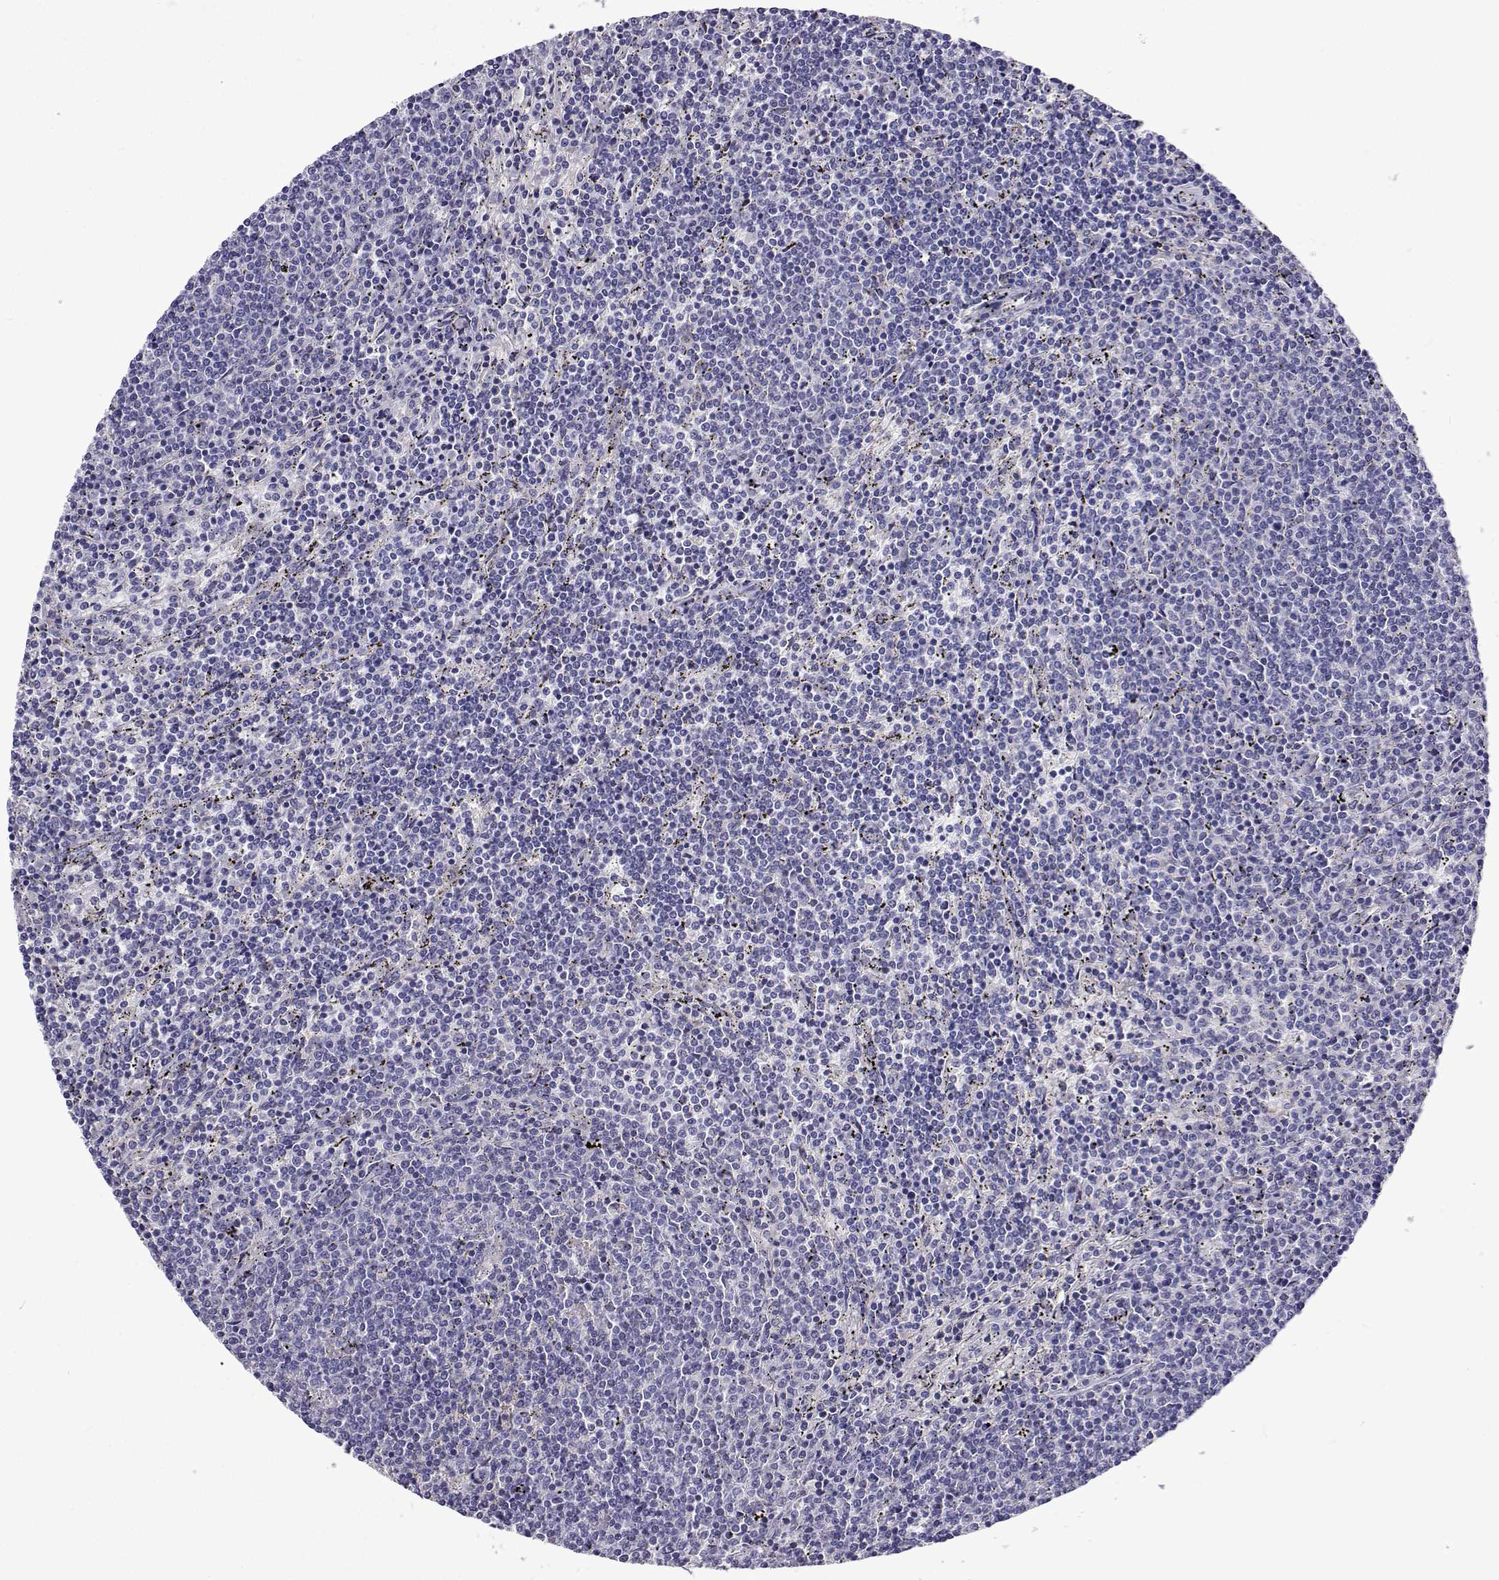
{"staining": {"intensity": "negative", "quantity": "none", "location": "none"}, "tissue": "lymphoma", "cell_type": "Tumor cells", "image_type": "cancer", "snomed": [{"axis": "morphology", "description": "Malignant lymphoma, non-Hodgkin's type, Low grade"}, {"axis": "topography", "description": "Spleen"}], "caption": "Histopathology image shows no significant protein staining in tumor cells of low-grade malignant lymphoma, non-Hodgkin's type.", "gene": "LHFPL7", "patient": {"sex": "female", "age": 50}}